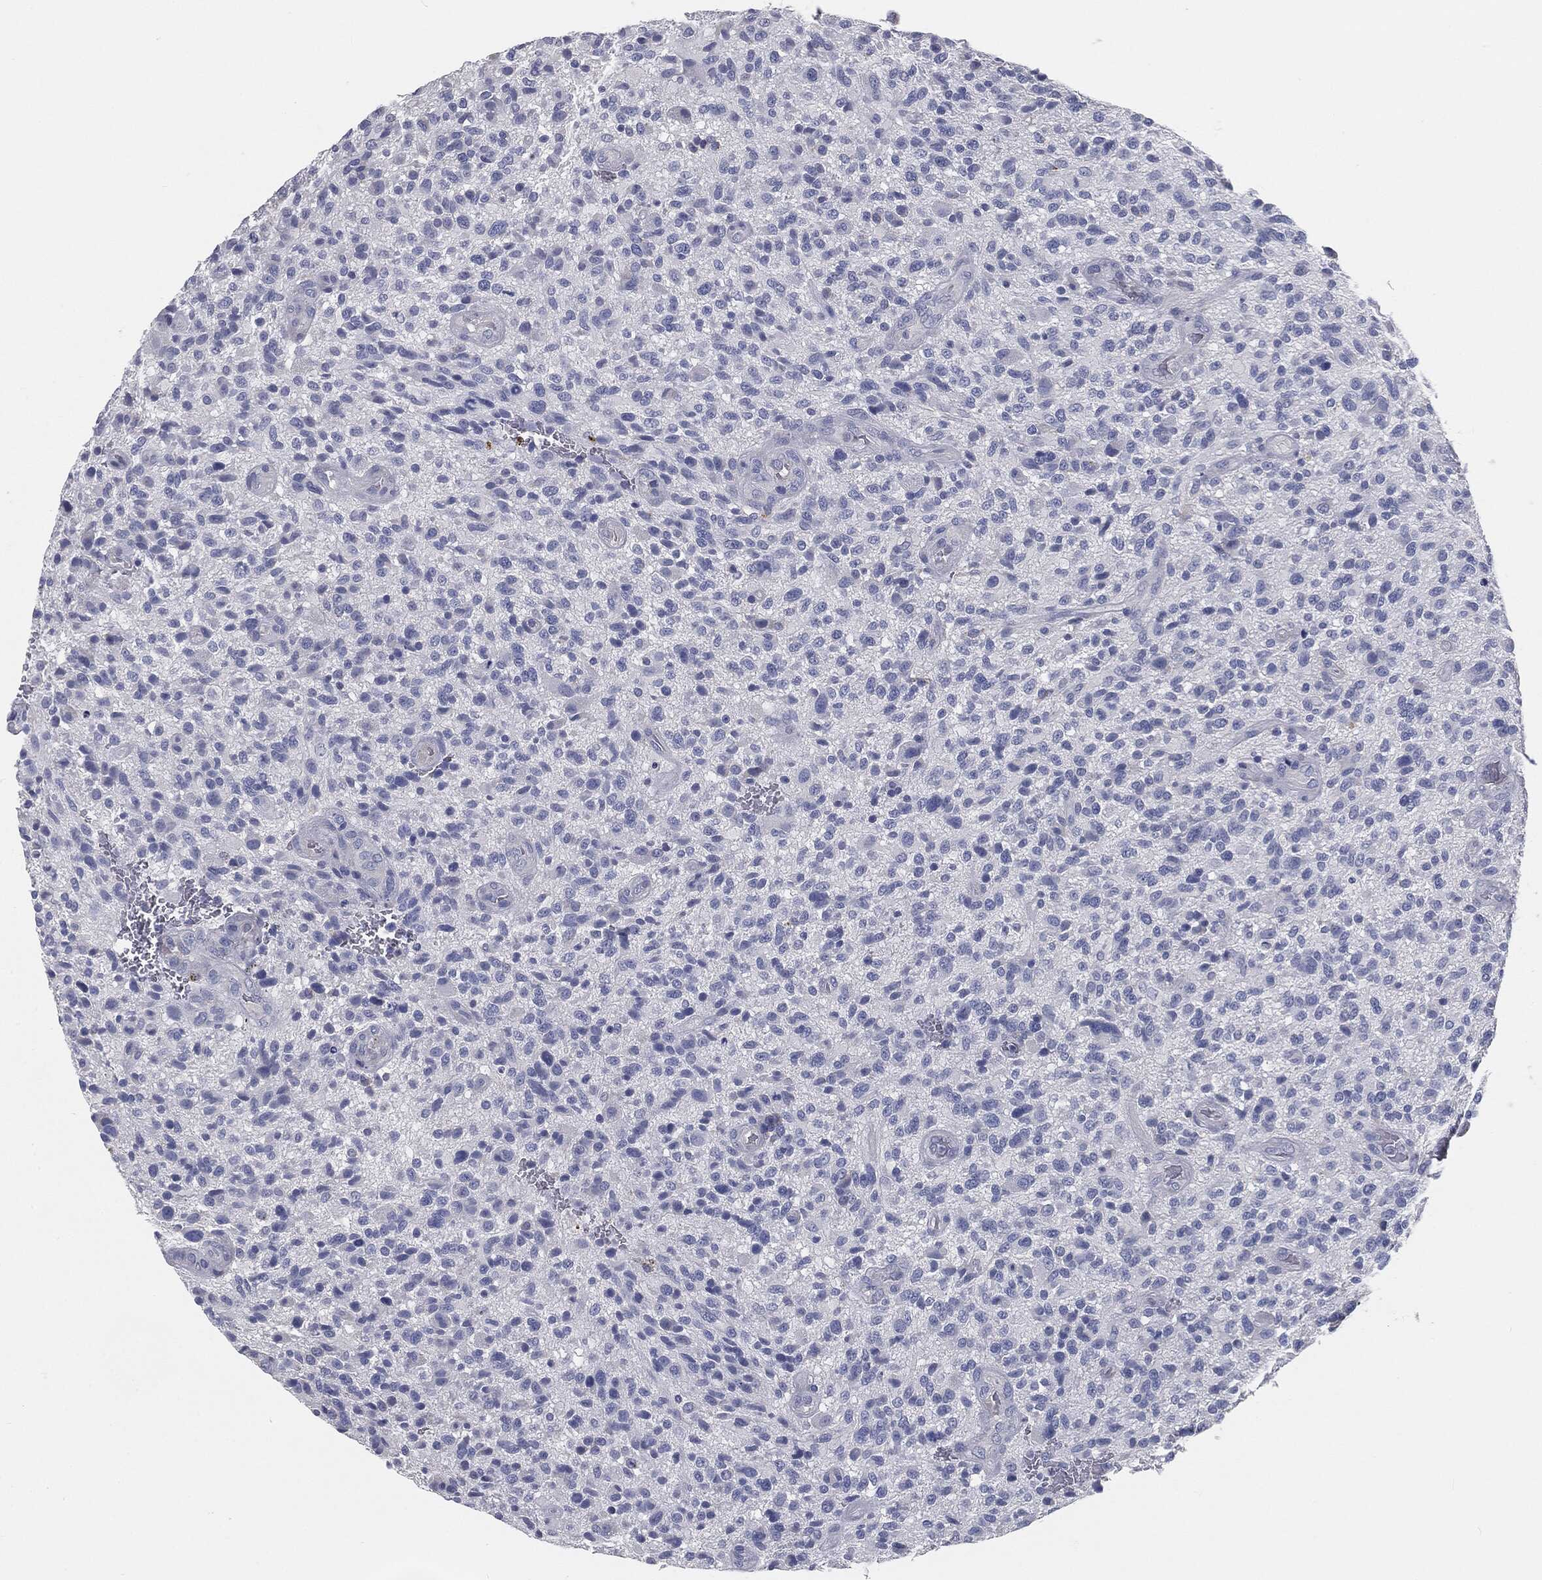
{"staining": {"intensity": "negative", "quantity": "none", "location": "none"}, "tissue": "glioma", "cell_type": "Tumor cells", "image_type": "cancer", "snomed": [{"axis": "morphology", "description": "Glioma, malignant, High grade"}, {"axis": "topography", "description": "Brain"}], "caption": "Protein analysis of glioma demonstrates no significant positivity in tumor cells.", "gene": "CAV3", "patient": {"sex": "male", "age": 47}}